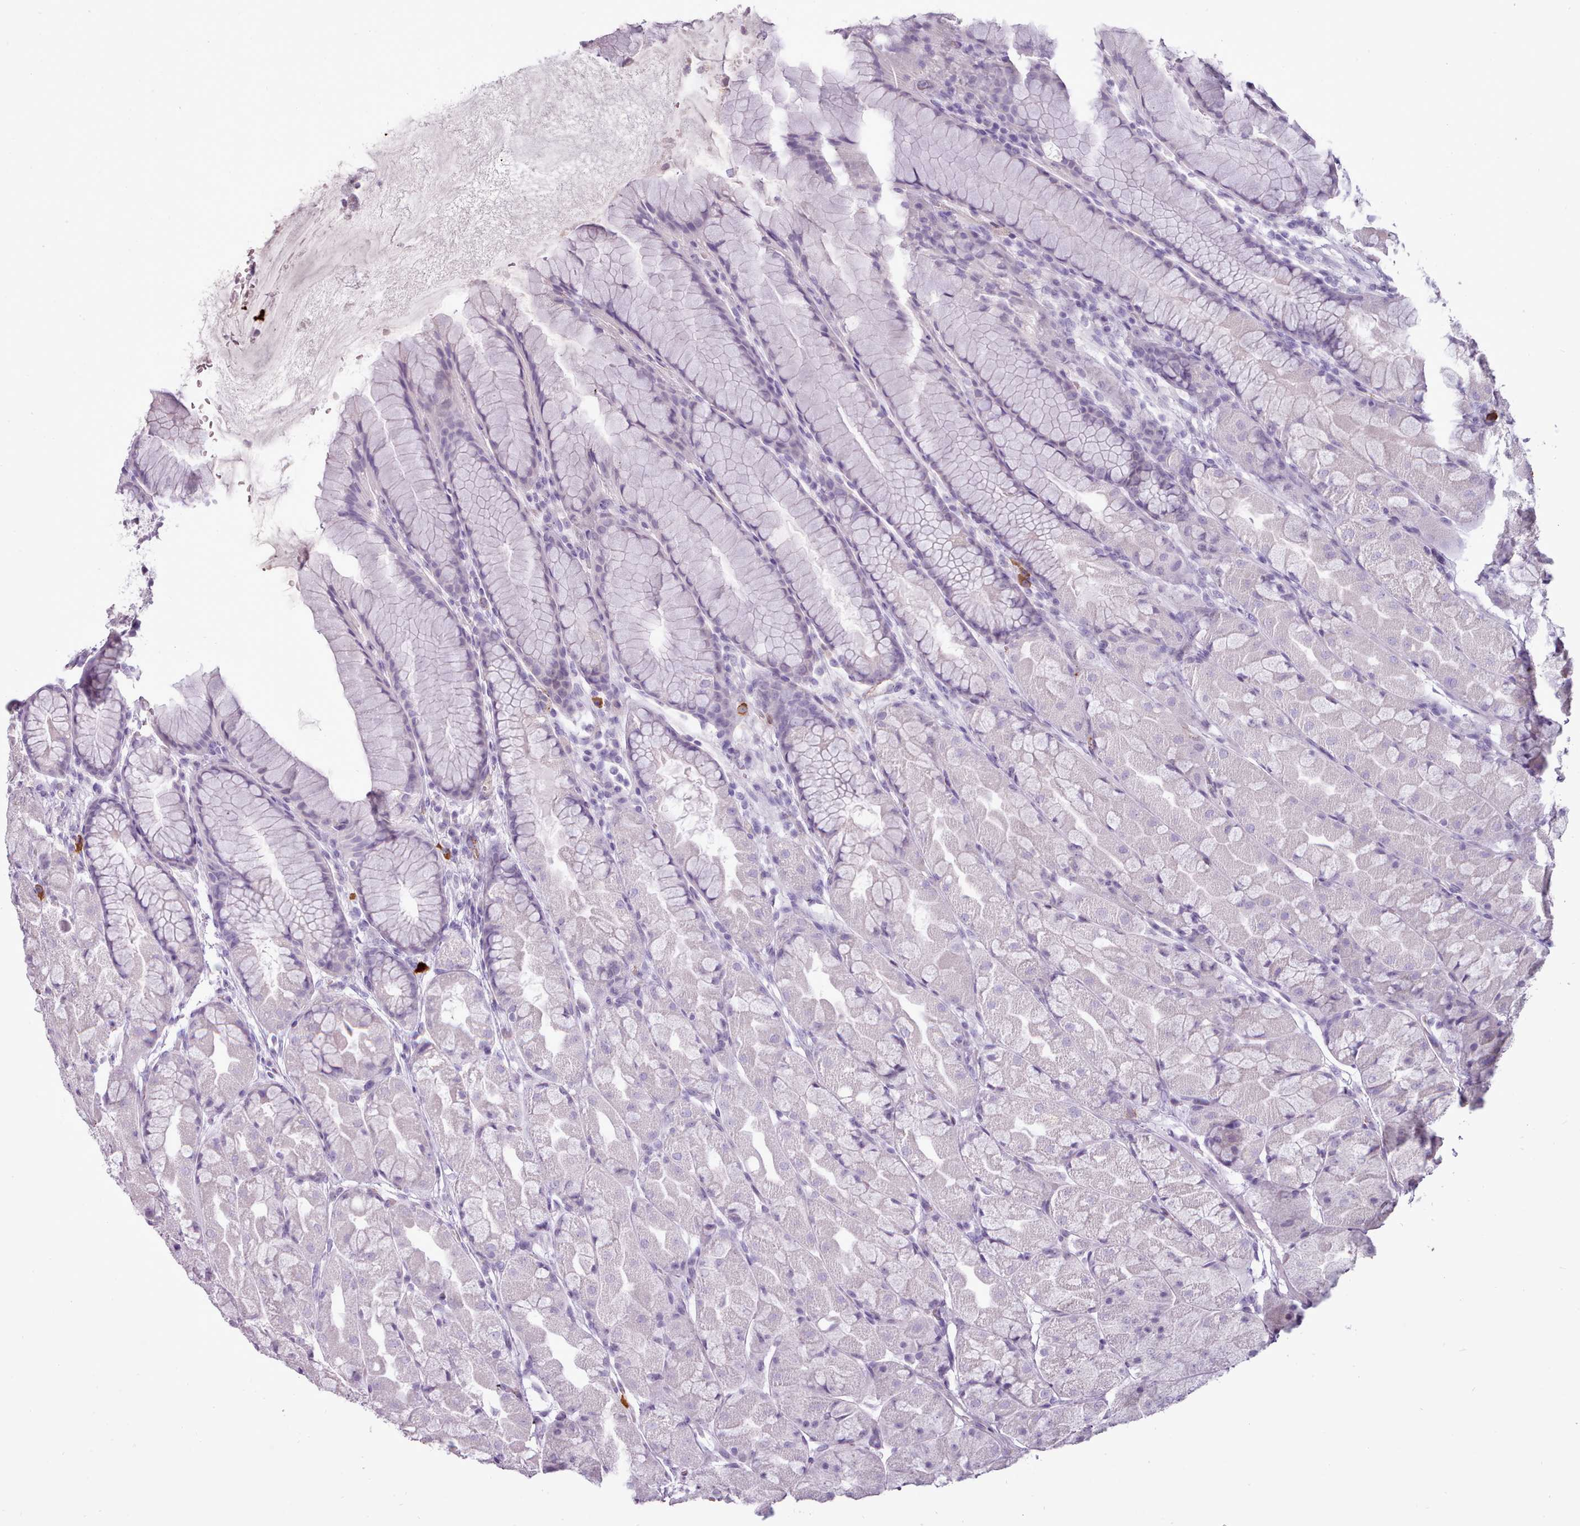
{"staining": {"intensity": "negative", "quantity": "none", "location": "none"}, "tissue": "stomach", "cell_type": "Glandular cells", "image_type": "normal", "snomed": [{"axis": "morphology", "description": "Normal tissue, NOS"}, {"axis": "topography", "description": "Stomach"}], "caption": "The micrograph reveals no significant staining in glandular cells of stomach. Brightfield microscopy of immunohistochemistry (IHC) stained with DAB (brown) and hematoxylin (blue), captured at high magnification.", "gene": "ATRAID", "patient": {"sex": "male", "age": 57}}